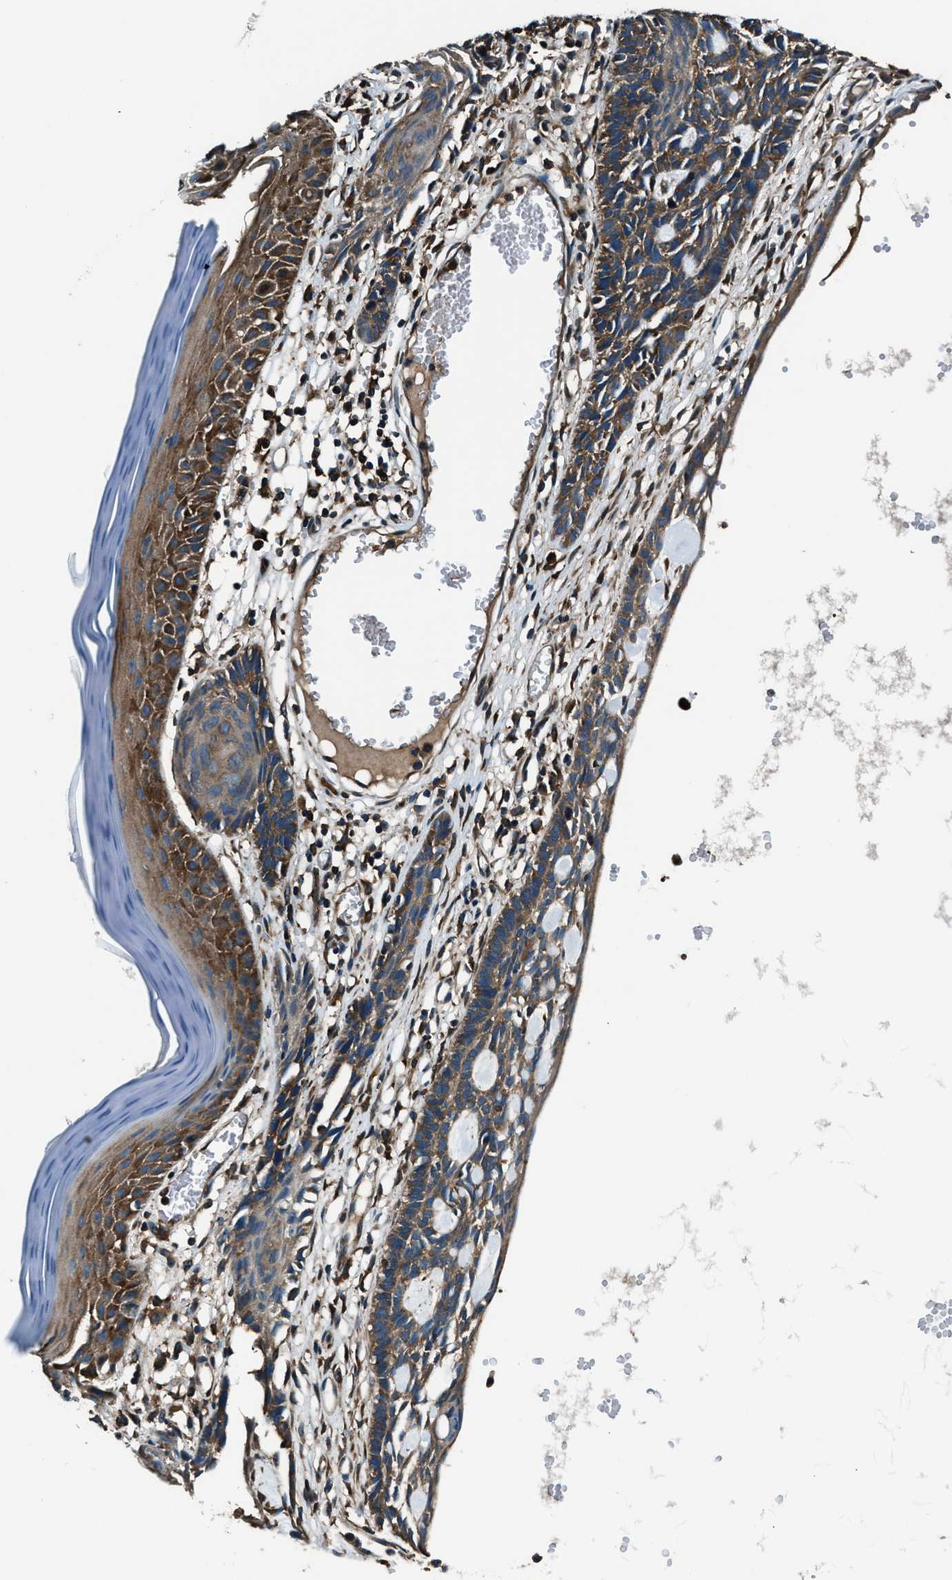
{"staining": {"intensity": "moderate", "quantity": ">75%", "location": "cytoplasmic/membranous"}, "tissue": "skin cancer", "cell_type": "Tumor cells", "image_type": "cancer", "snomed": [{"axis": "morphology", "description": "Basal cell carcinoma"}, {"axis": "topography", "description": "Skin"}], "caption": "Moderate cytoplasmic/membranous positivity is appreciated in about >75% of tumor cells in skin basal cell carcinoma. The staining was performed using DAB, with brown indicating positive protein expression. Nuclei are stained blue with hematoxylin.", "gene": "ARFGAP2", "patient": {"sex": "male", "age": 67}}